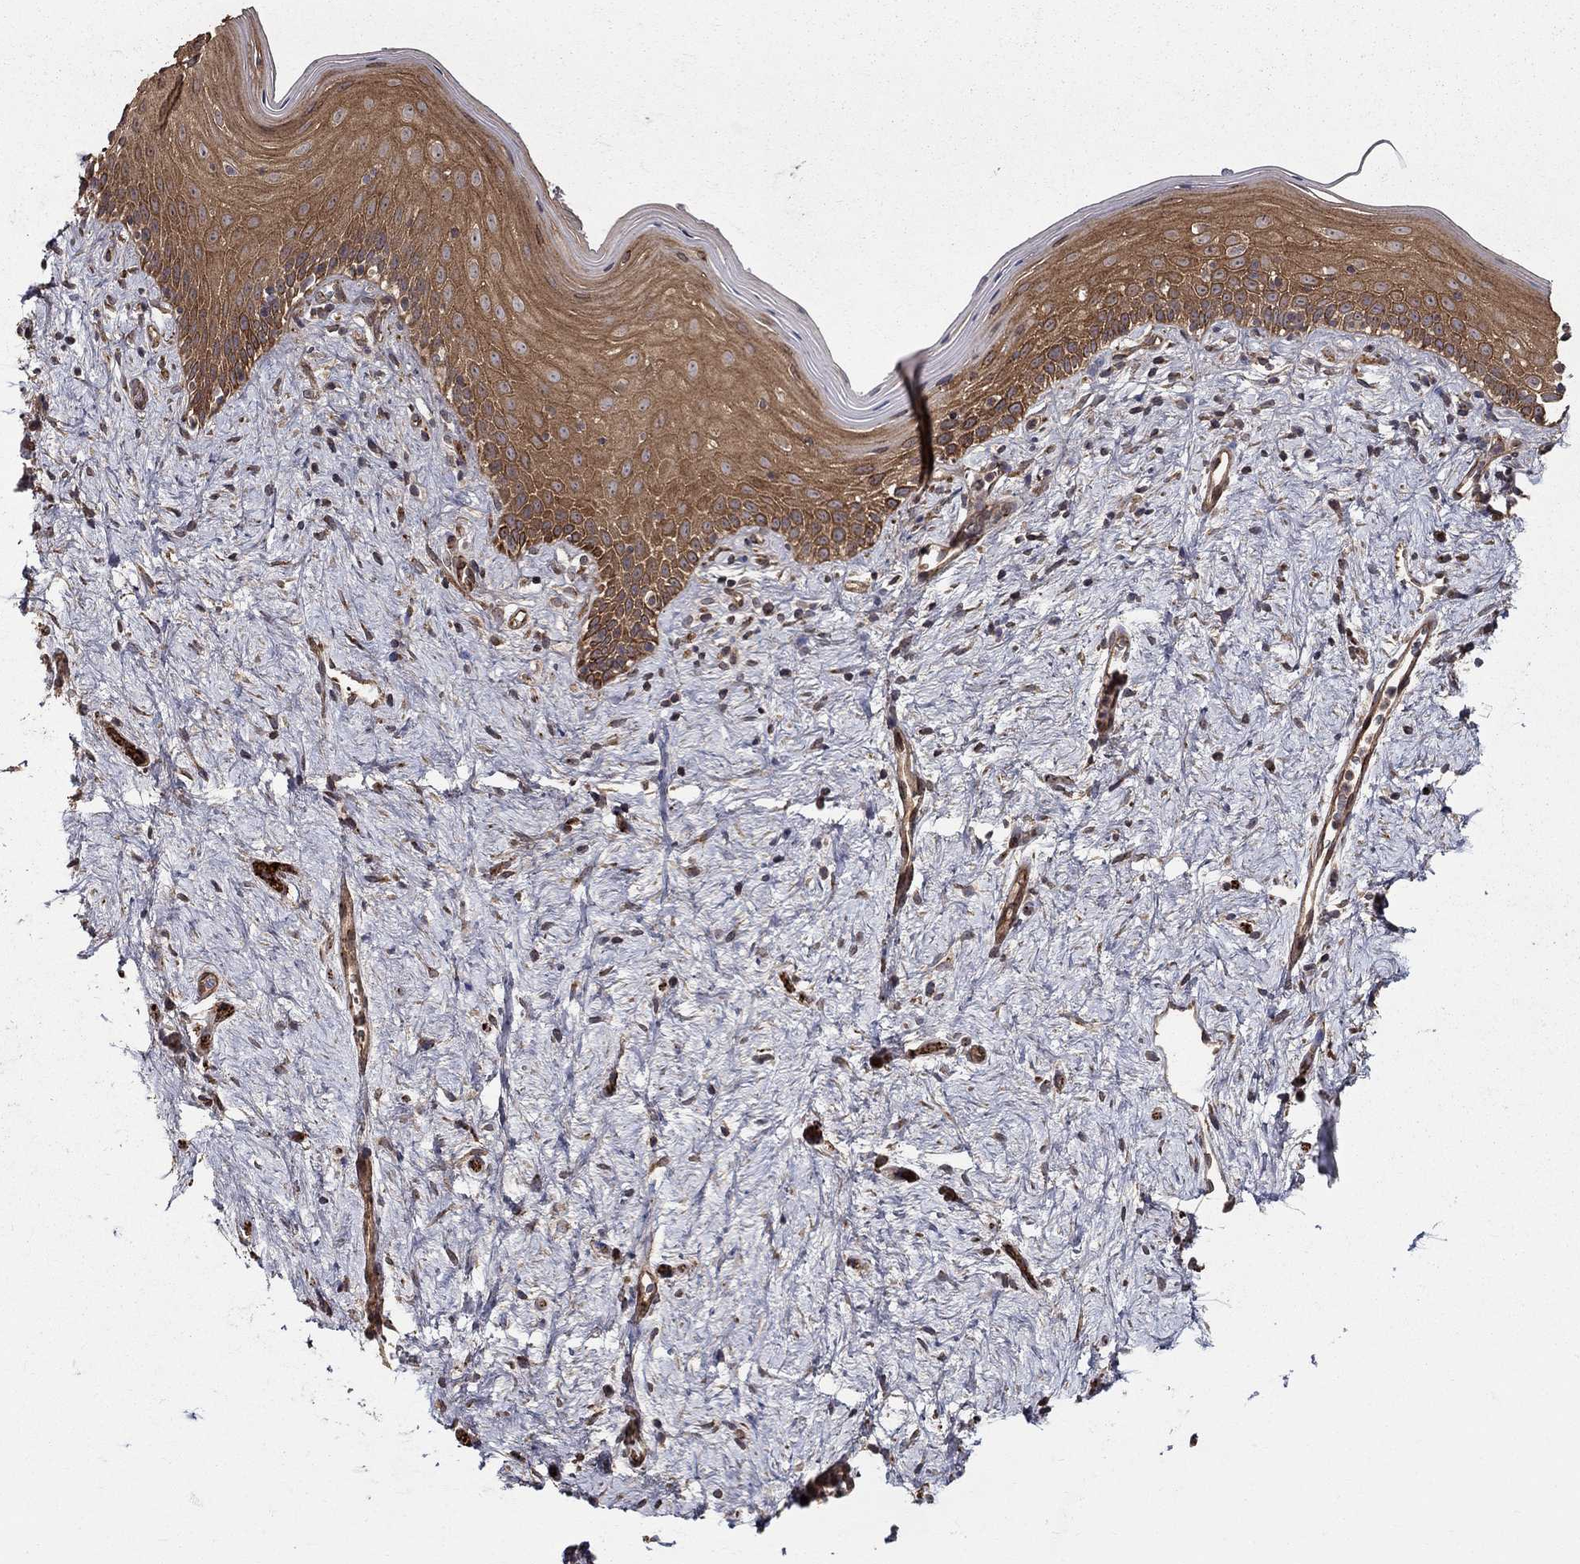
{"staining": {"intensity": "moderate", "quantity": ">75%", "location": "cytoplasmic/membranous"}, "tissue": "vagina", "cell_type": "Squamous epithelial cells", "image_type": "normal", "snomed": [{"axis": "morphology", "description": "Normal tissue, NOS"}, {"axis": "topography", "description": "Vagina"}], "caption": "Immunohistochemical staining of unremarkable vagina reveals medium levels of moderate cytoplasmic/membranous expression in approximately >75% of squamous epithelial cells. Immunohistochemistry stains the protein of interest in brown and the nuclei are stained blue.", "gene": "BMERB1", "patient": {"sex": "female", "age": 47}}